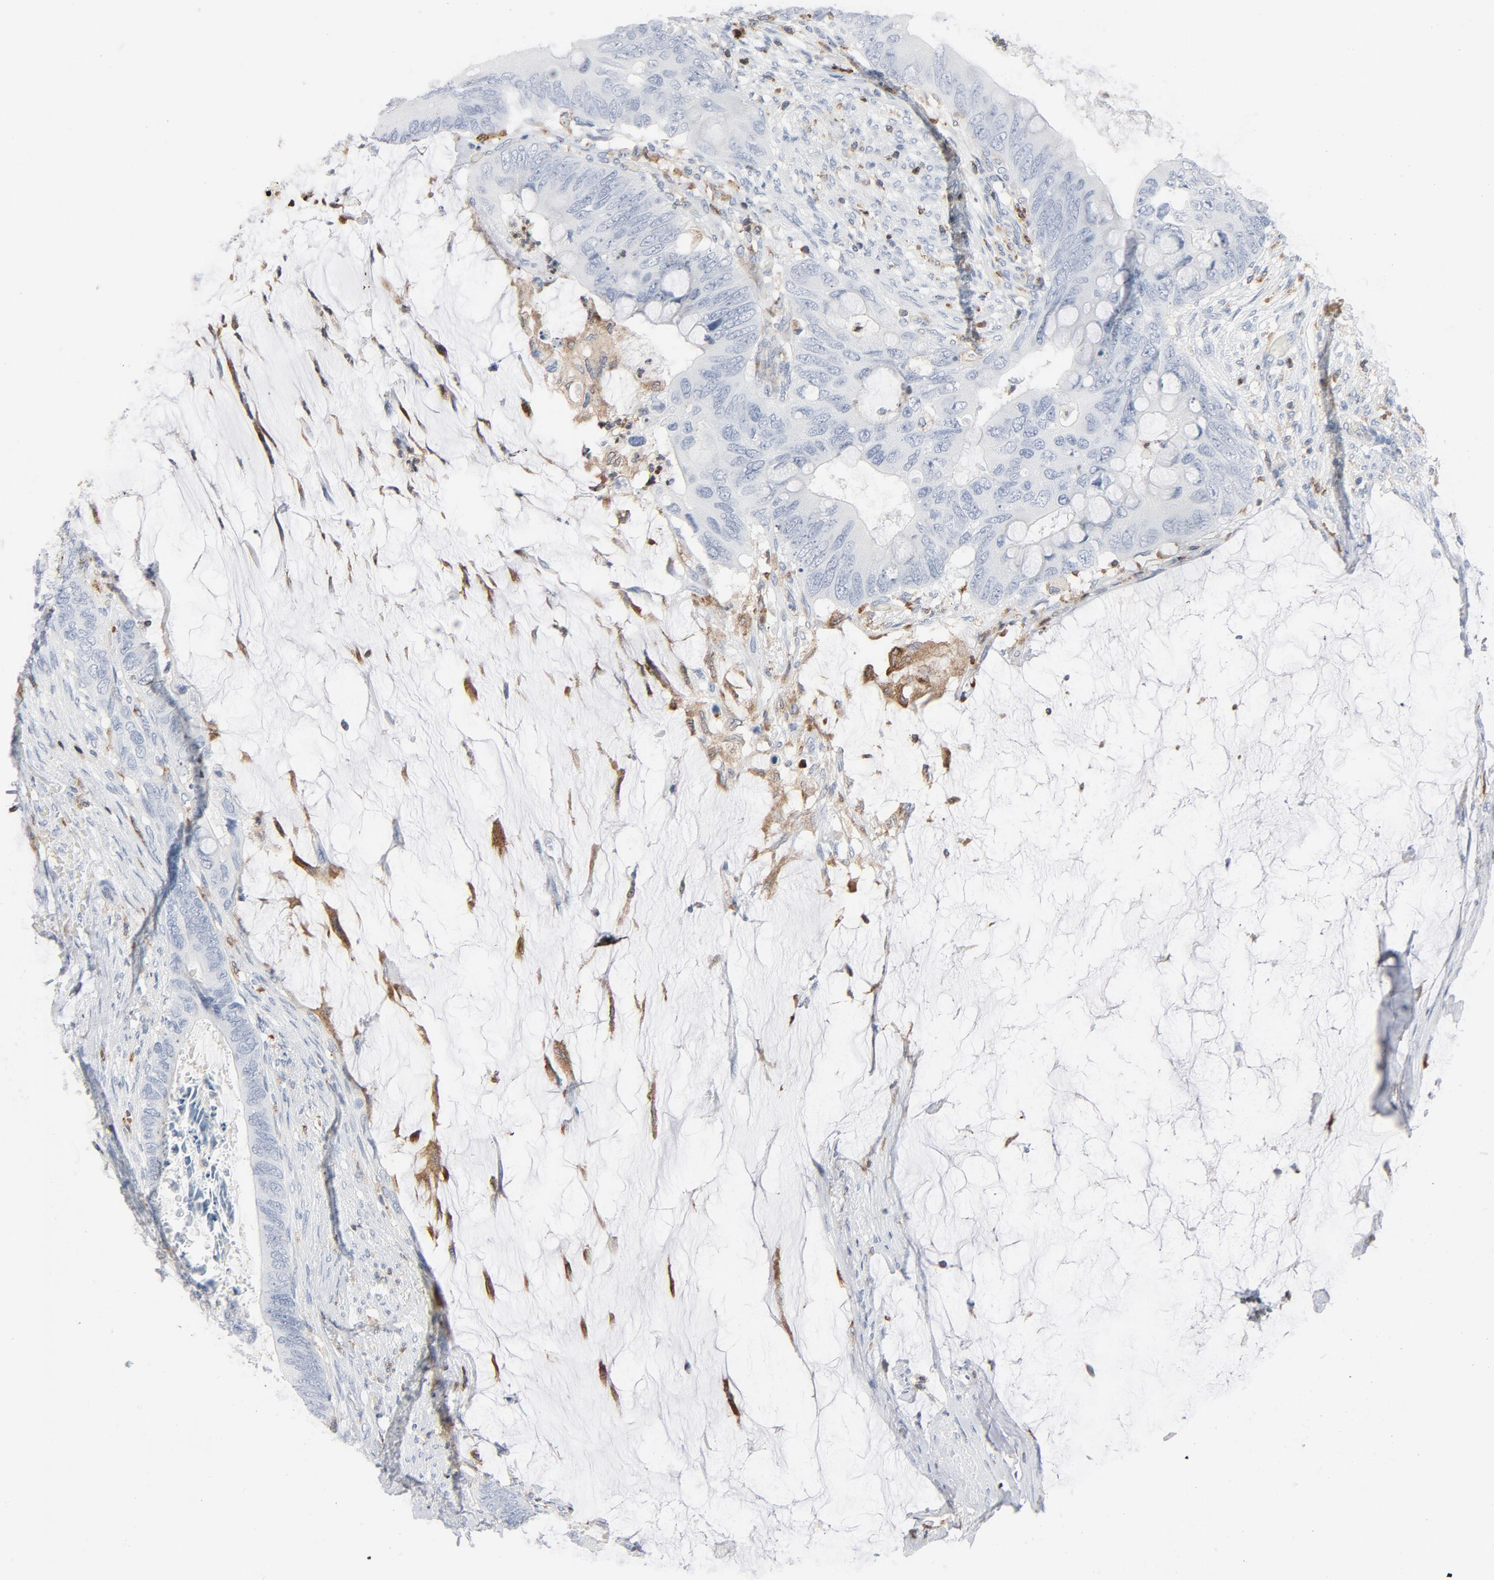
{"staining": {"intensity": "negative", "quantity": "none", "location": "none"}, "tissue": "colorectal cancer", "cell_type": "Tumor cells", "image_type": "cancer", "snomed": [{"axis": "morphology", "description": "Normal tissue, NOS"}, {"axis": "morphology", "description": "Adenocarcinoma, NOS"}, {"axis": "topography", "description": "Rectum"}, {"axis": "topography", "description": "Peripheral nerve tissue"}], "caption": "High power microscopy histopathology image of an immunohistochemistry image of colorectal cancer, revealing no significant staining in tumor cells.", "gene": "LCP2", "patient": {"sex": "female", "age": 77}}